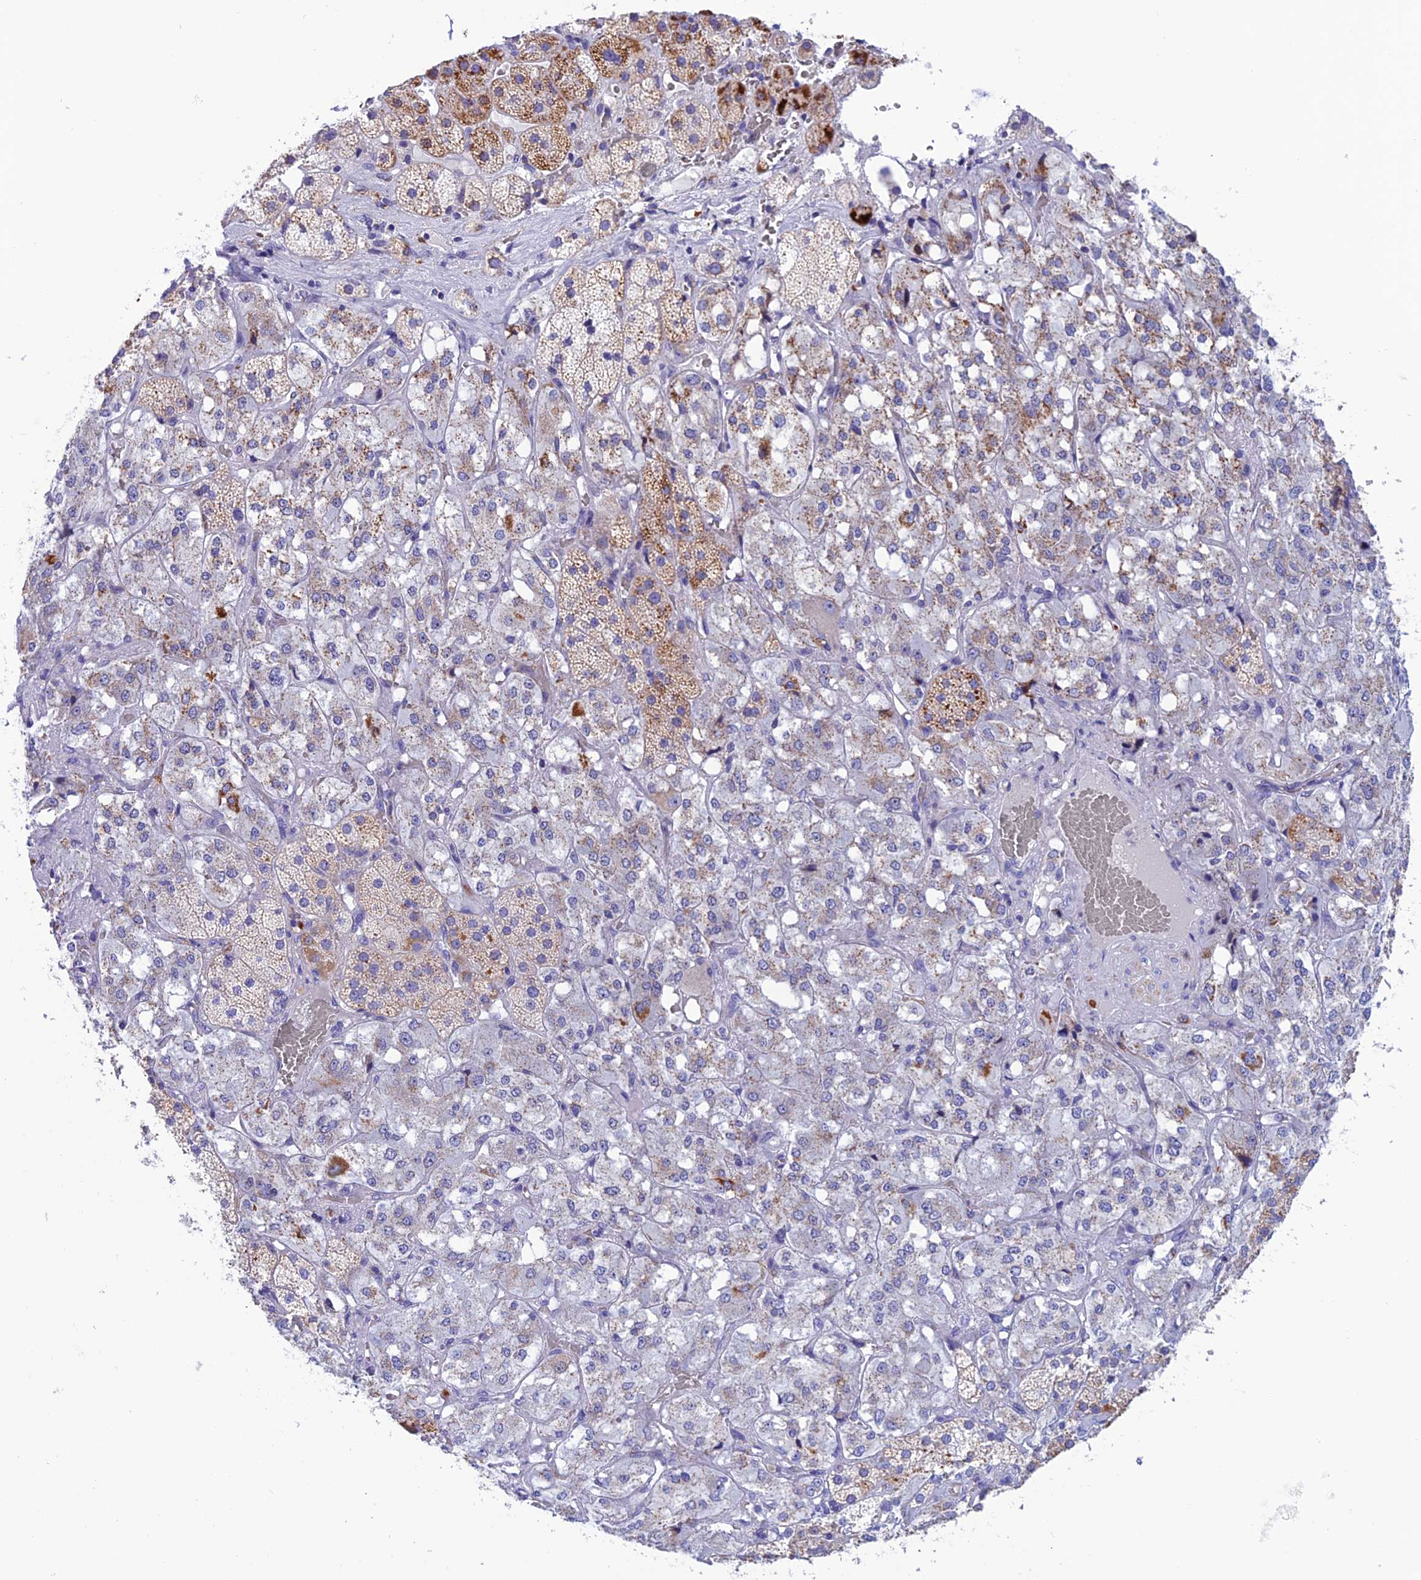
{"staining": {"intensity": "strong", "quantity": "25%-75%", "location": "cytoplasmic/membranous"}, "tissue": "adrenal gland", "cell_type": "Glandular cells", "image_type": "normal", "snomed": [{"axis": "morphology", "description": "Normal tissue, NOS"}, {"axis": "topography", "description": "Adrenal gland"}], "caption": "Protein staining exhibits strong cytoplasmic/membranous expression in about 25%-75% of glandular cells in unremarkable adrenal gland.", "gene": "NXPE4", "patient": {"sex": "male", "age": 57}}